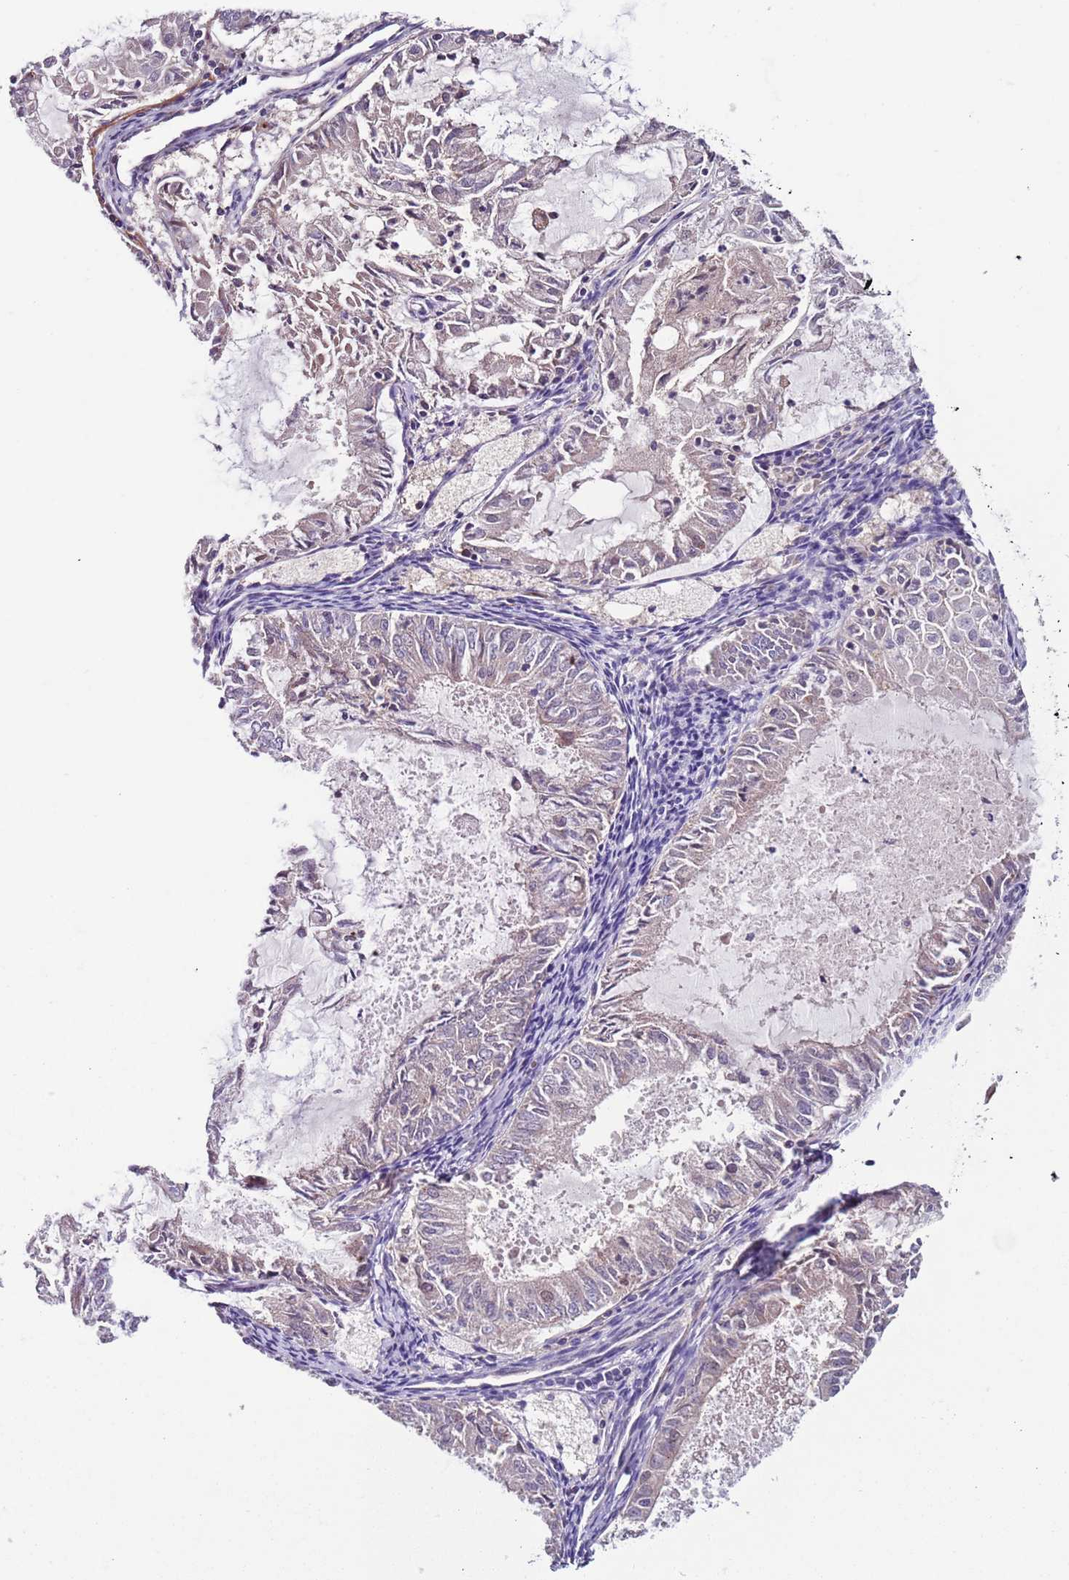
{"staining": {"intensity": "moderate", "quantity": "25%-75%", "location": "nuclear"}, "tissue": "endometrial cancer", "cell_type": "Tumor cells", "image_type": "cancer", "snomed": [{"axis": "morphology", "description": "Adenocarcinoma, NOS"}, {"axis": "topography", "description": "Endometrium"}], "caption": "High-magnification brightfield microscopy of endometrial adenocarcinoma stained with DAB (brown) and counterstained with hematoxylin (blue). tumor cells exhibit moderate nuclear positivity is seen in approximately25%-75% of cells.", "gene": "RMND5B", "patient": {"sex": "female", "age": 57}}